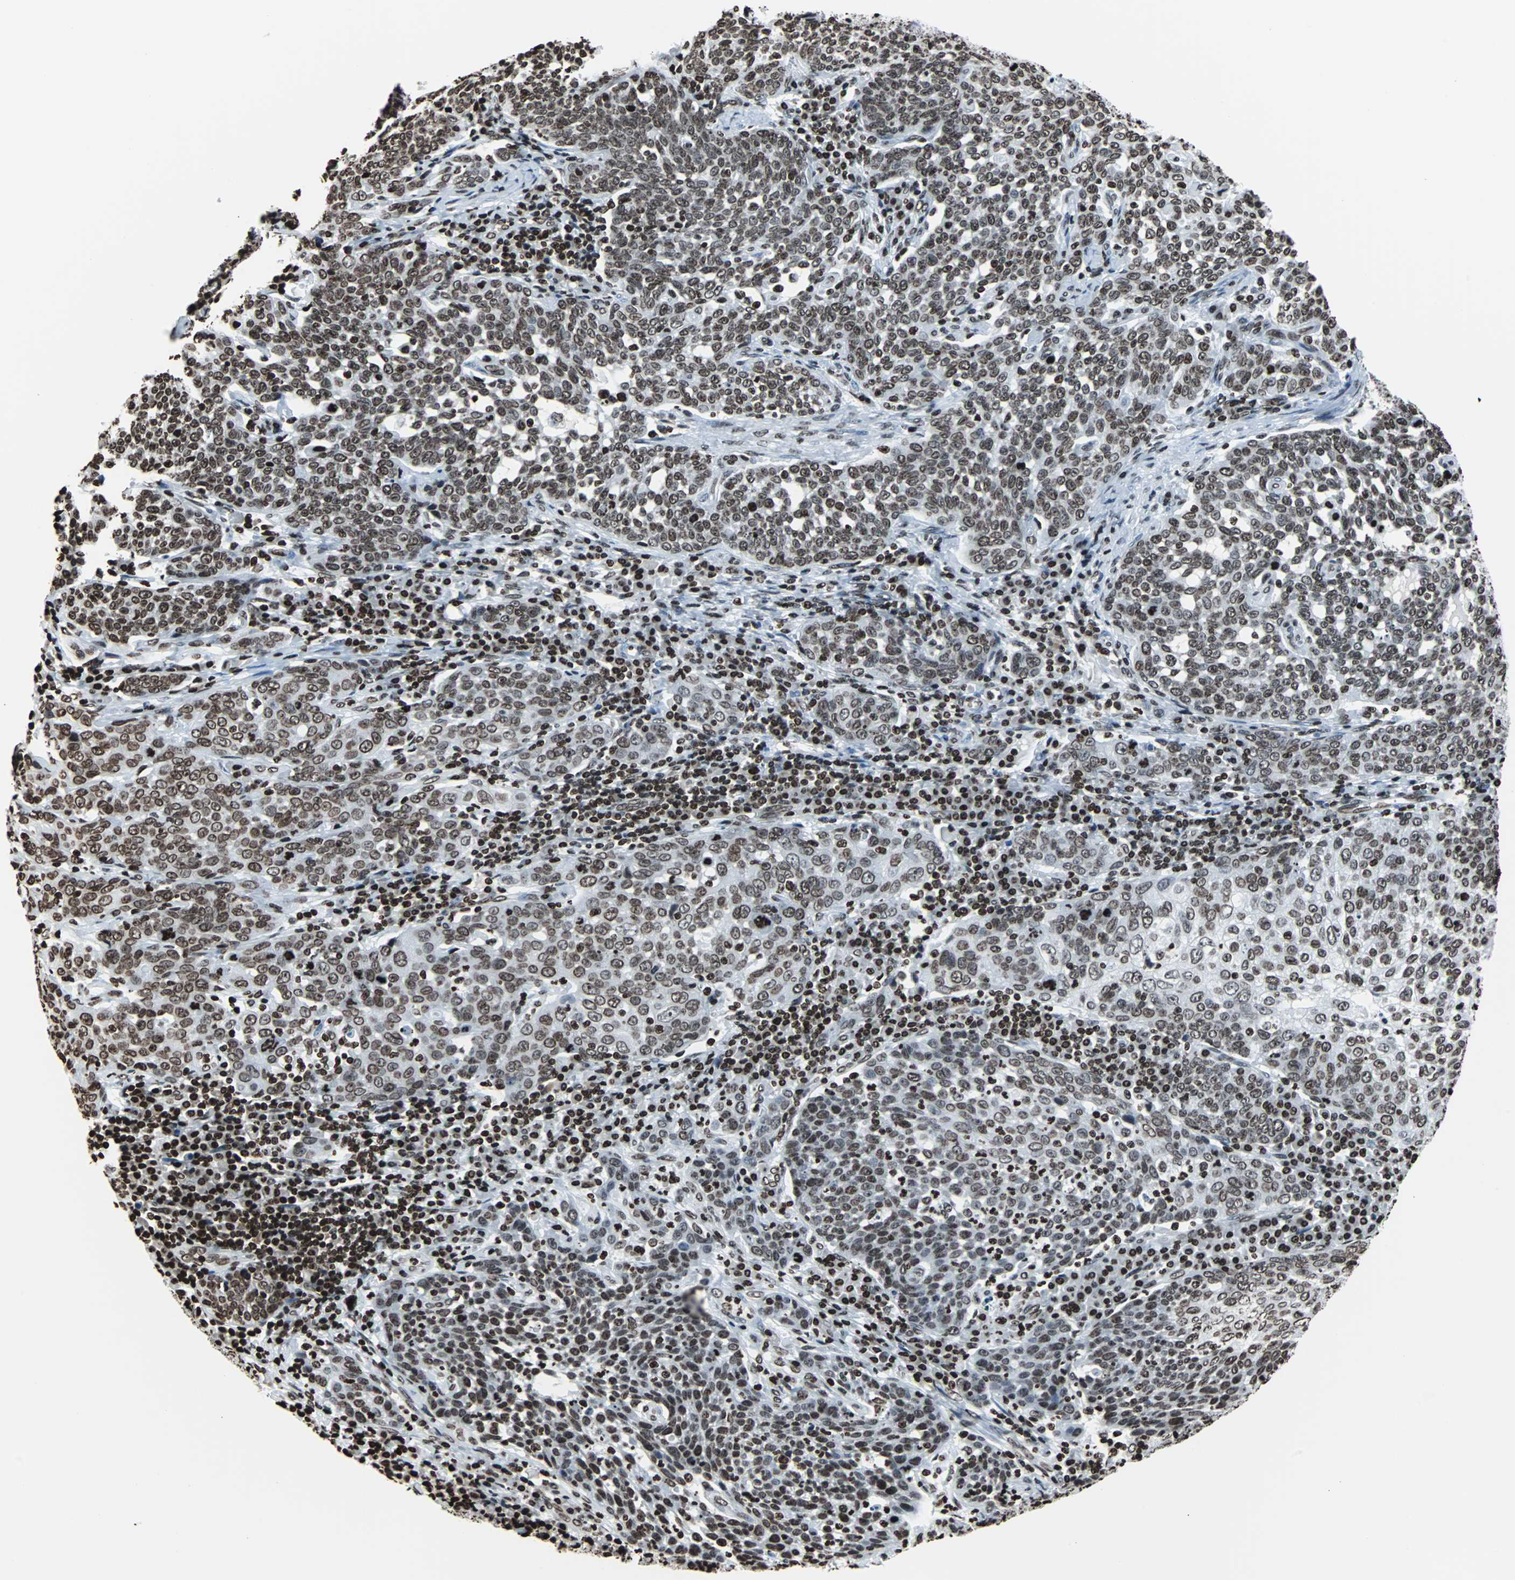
{"staining": {"intensity": "moderate", "quantity": ">75%", "location": "nuclear"}, "tissue": "cervical cancer", "cell_type": "Tumor cells", "image_type": "cancer", "snomed": [{"axis": "morphology", "description": "Squamous cell carcinoma, NOS"}, {"axis": "topography", "description": "Cervix"}], "caption": "Squamous cell carcinoma (cervical) stained with a brown dye demonstrates moderate nuclear positive expression in about >75% of tumor cells.", "gene": "H2BC18", "patient": {"sex": "female", "age": 34}}